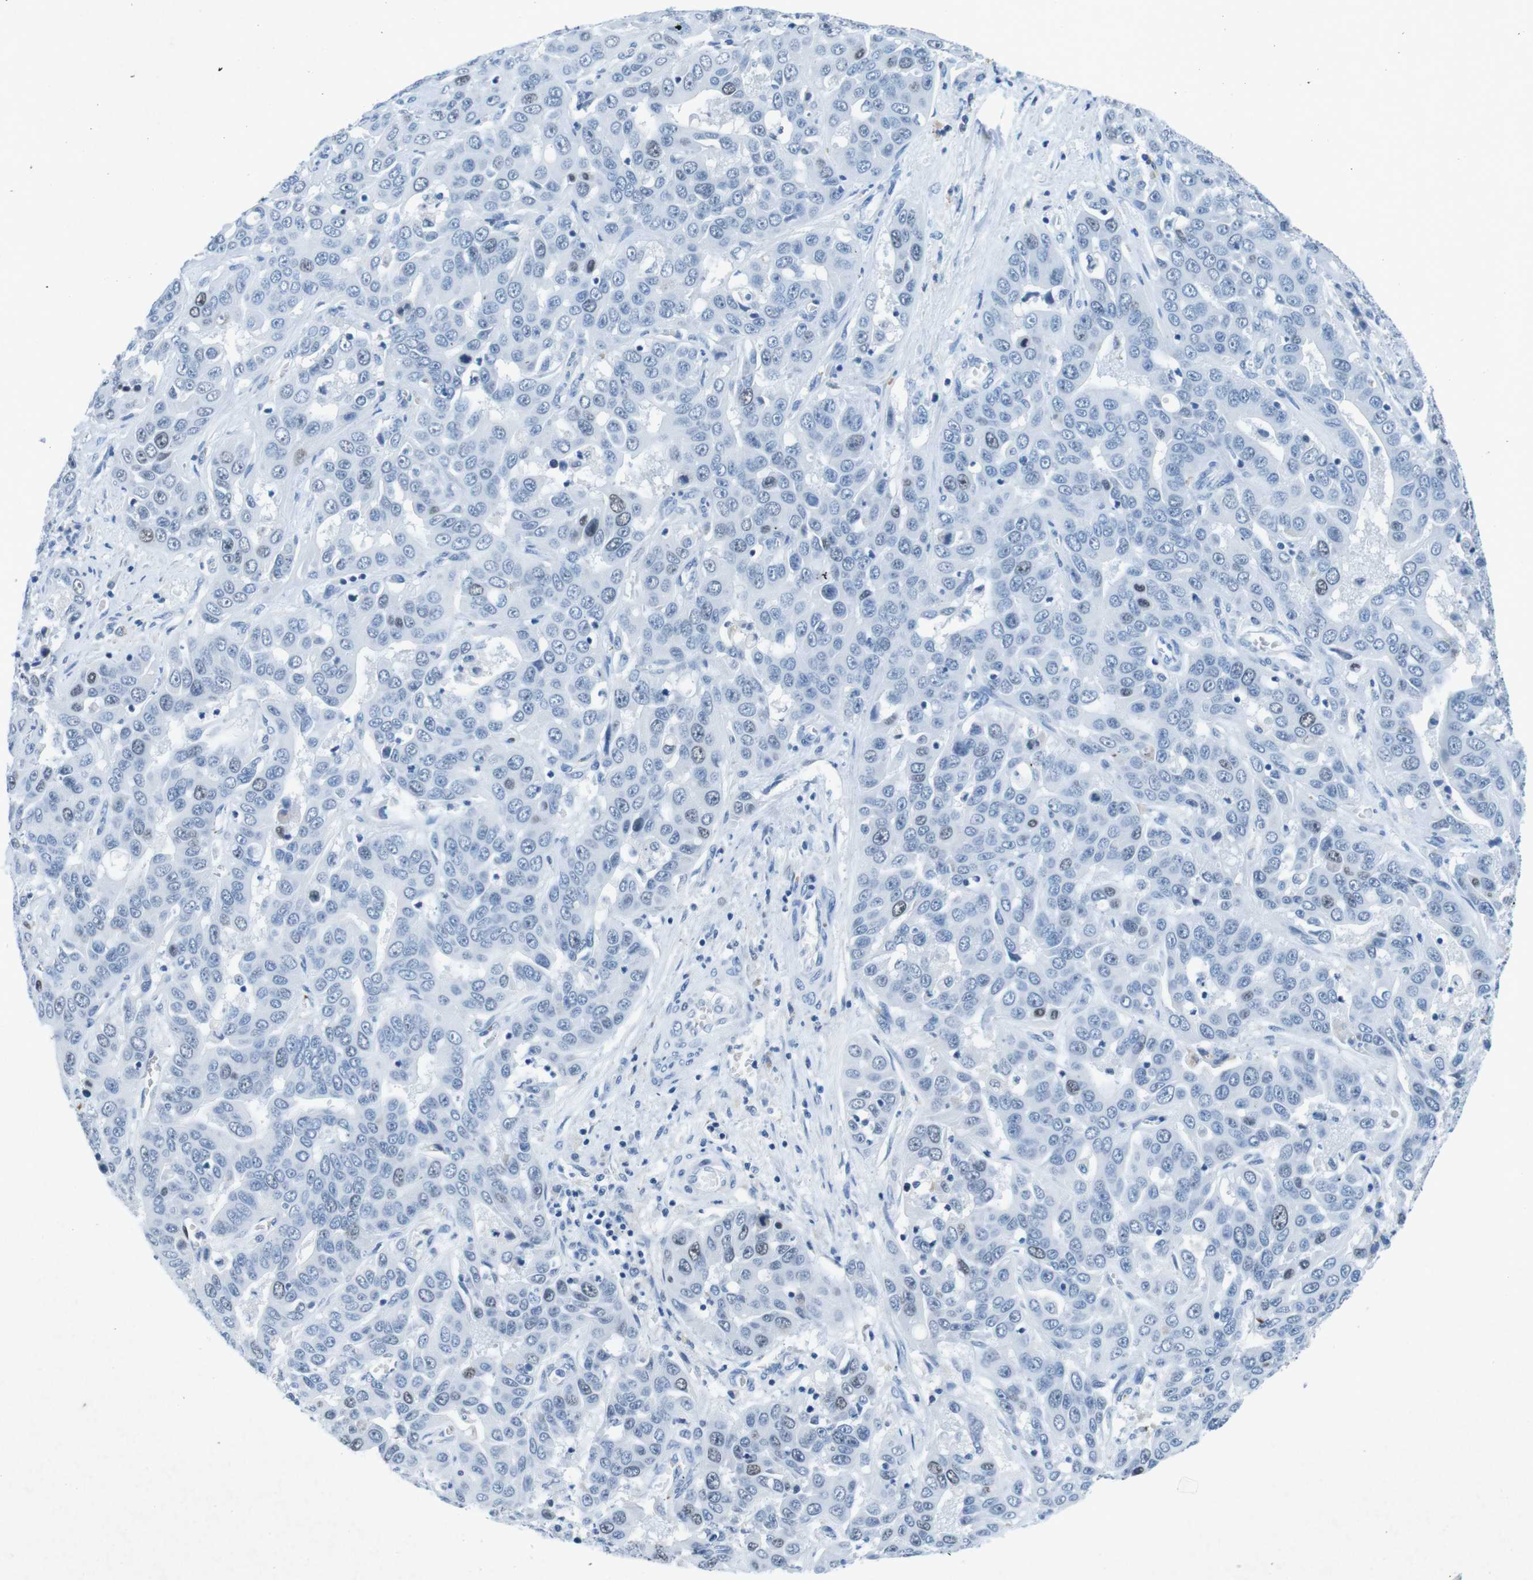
{"staining": {"intensity": "weak", "quantity": "<25%", "location": "nuclear"}, "tissue": "liver cancer", "cell_type": "Tumor cells", "image_type": "cancer", "snomed": [{"axis": "morphology", "description": "Cholangiocarcinoma"}, {"axis": "topography", "description": "Liver"}], "caption": "Tumor cells are negative for protein expression in human liver cancer (cholangiocarcinoma).", "gene": "CTAG1B", "patient": {"sex": "female", "age": 52}}